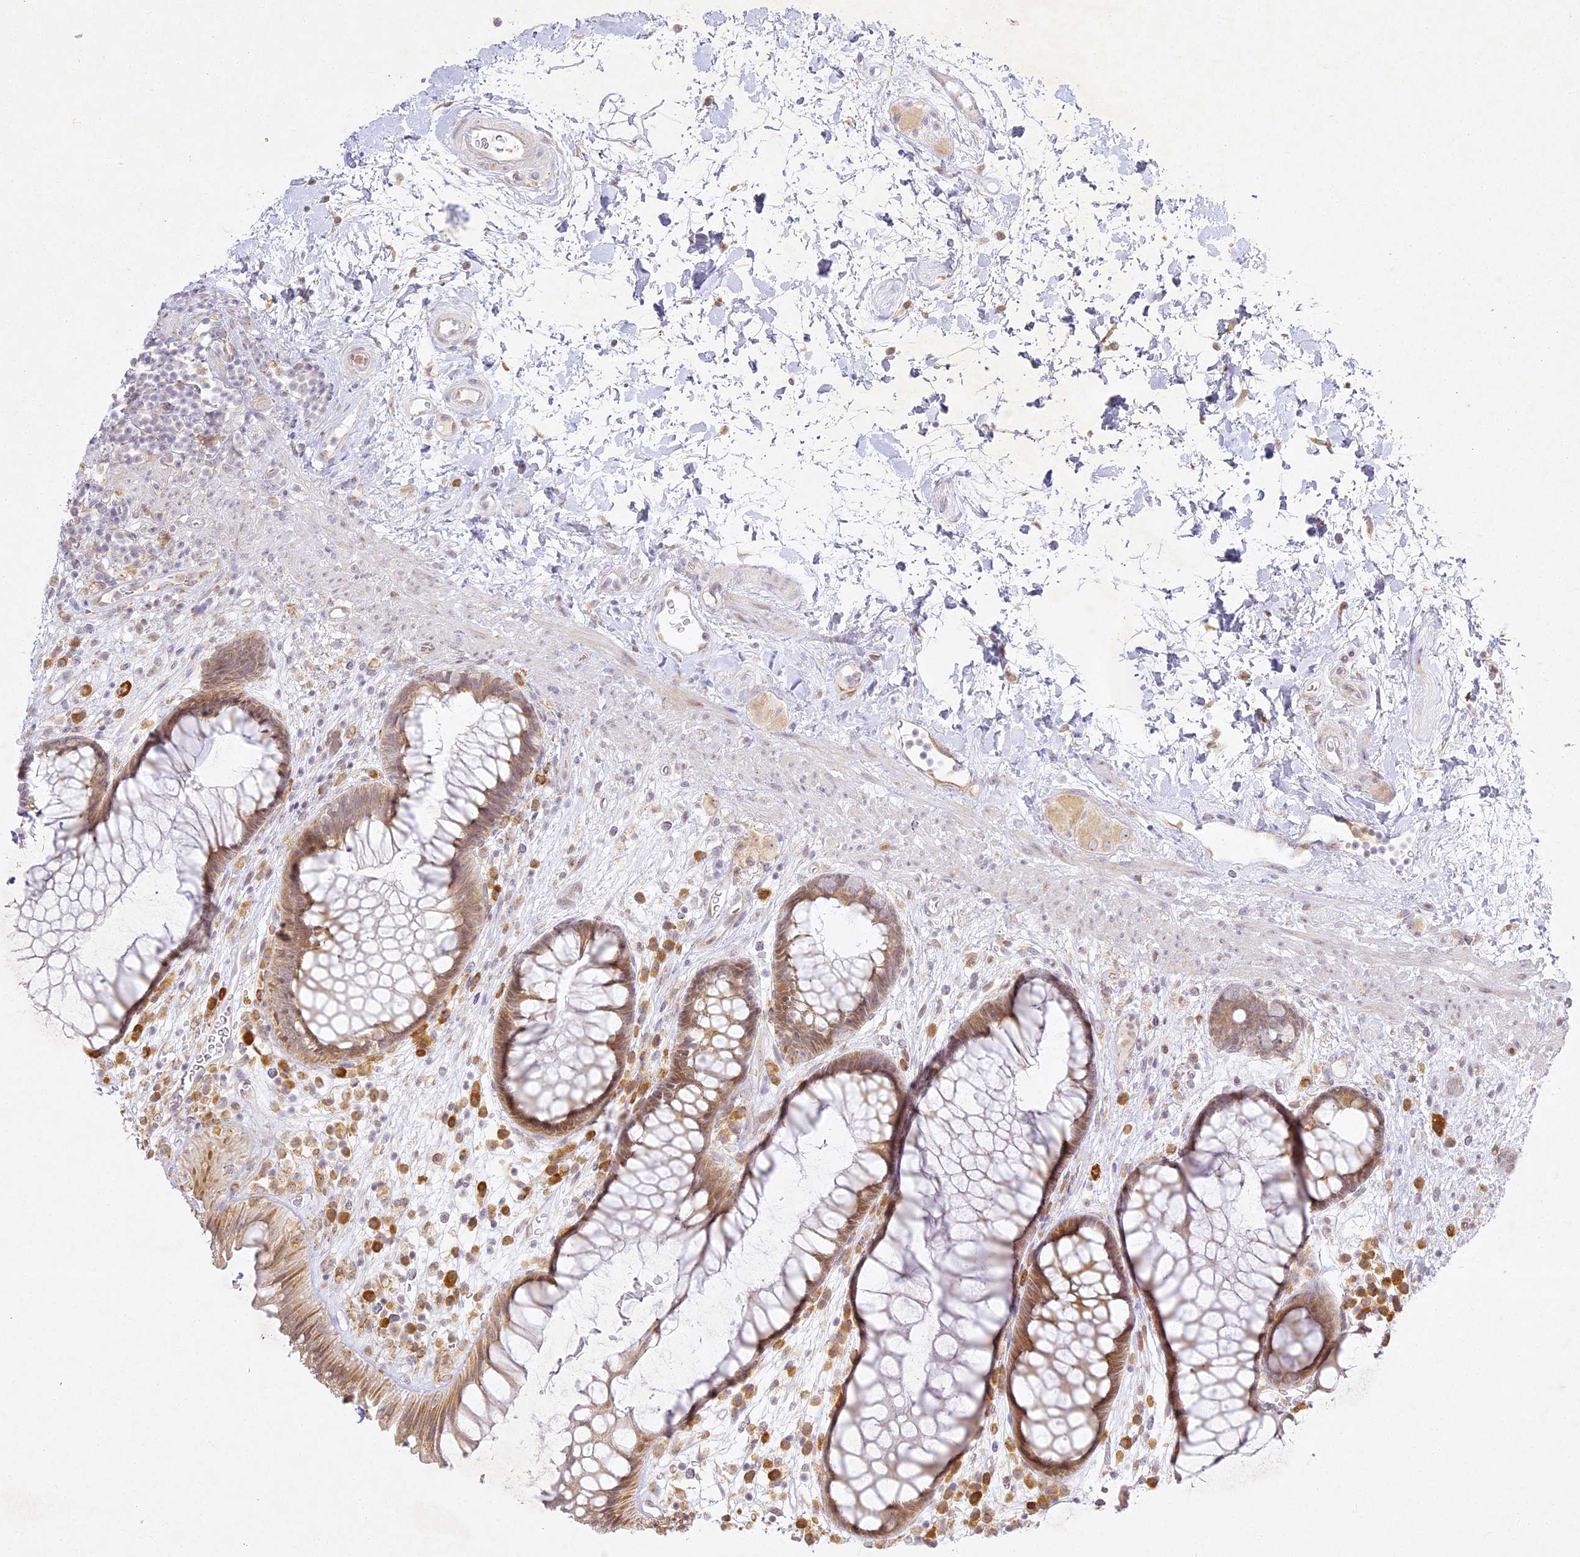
{"staining": {"intensity": "weak", "quantity": ">75%", "location": "cytoplasmic/membranous,nuclear"}, "tissue": "rectum", "cell_type": "Glandular cells", "image_type": "normal", "snomed": [{"axis": "morphology", "description": "Normal tissue, NOS"}, {"axis": "topography", "description": "Rectum"}], "caption": "Rectum stained for a protein shows weak cytoplasmic/membranous,nuclear positivity in glandular cells. (Stains: DAB in brown, nuclei in blue, Microscopy: brightfield microscopy at high magnification).", "gene": "SLC30A5", "patient": {"sex": "male", "age": 51}}